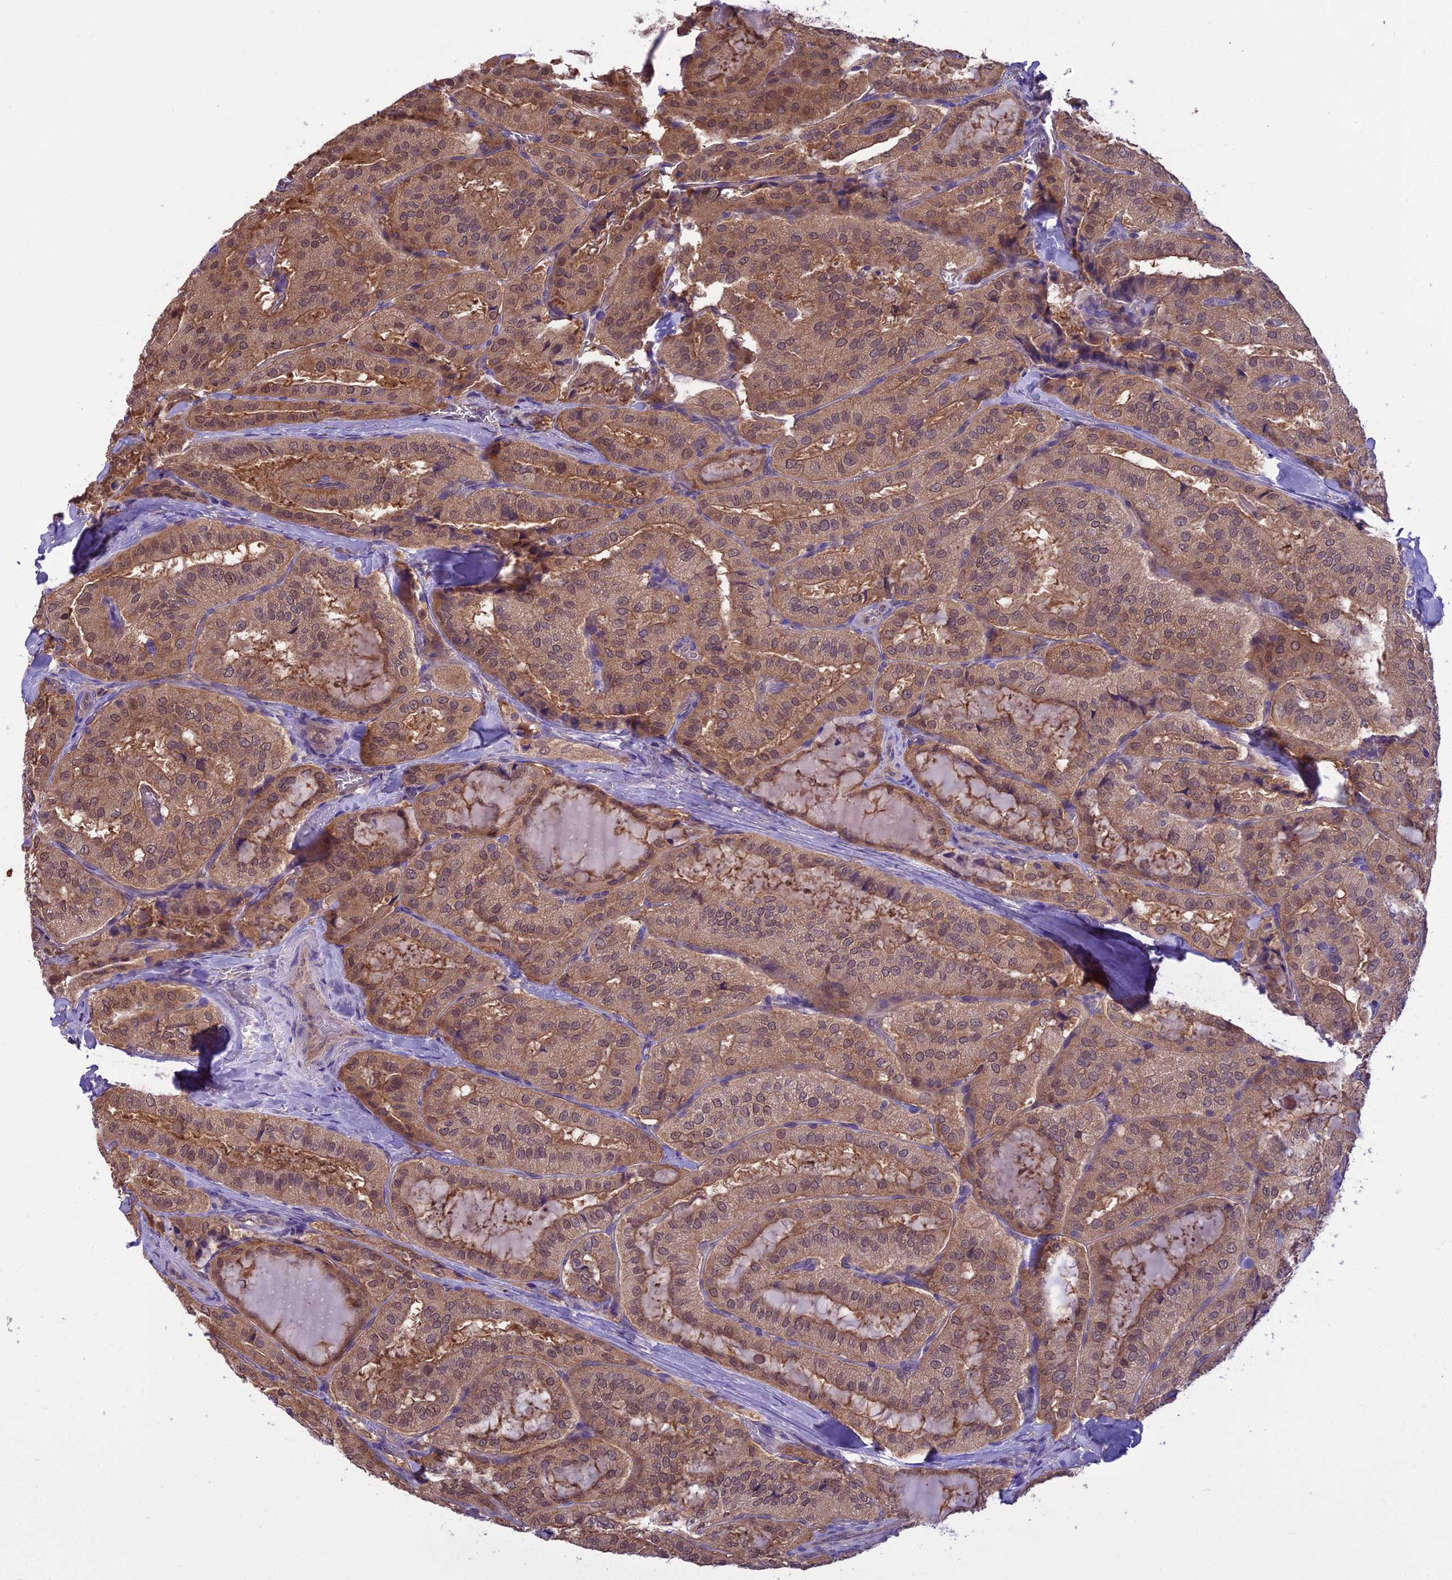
{"staining": {"intensity": "moderate", "quantity": ">75%", "location": "cytoplasmic/membranous"}, "tissue": "thyroid cancer", "cell_type": "Tumor cells", "image_type": "cancer", "snomed": [{"axis": "morphology", "description": "Normal tissue, NOS"}, {"axis": "morphology", "description": "Papillary adenocarcinoma, NOS"}, {"axis": "topography", "description": "Thyroid gland"}], "caption": "Thyroid cancer (papillary adenocarcinoma) stained for a protein exhibits moderate cytoplasmic/membranous positivity in tumor cells. Nuclei are stained in blue.", "gene": "BORCS6", "patient": {"sex": "female", "age": 59}}